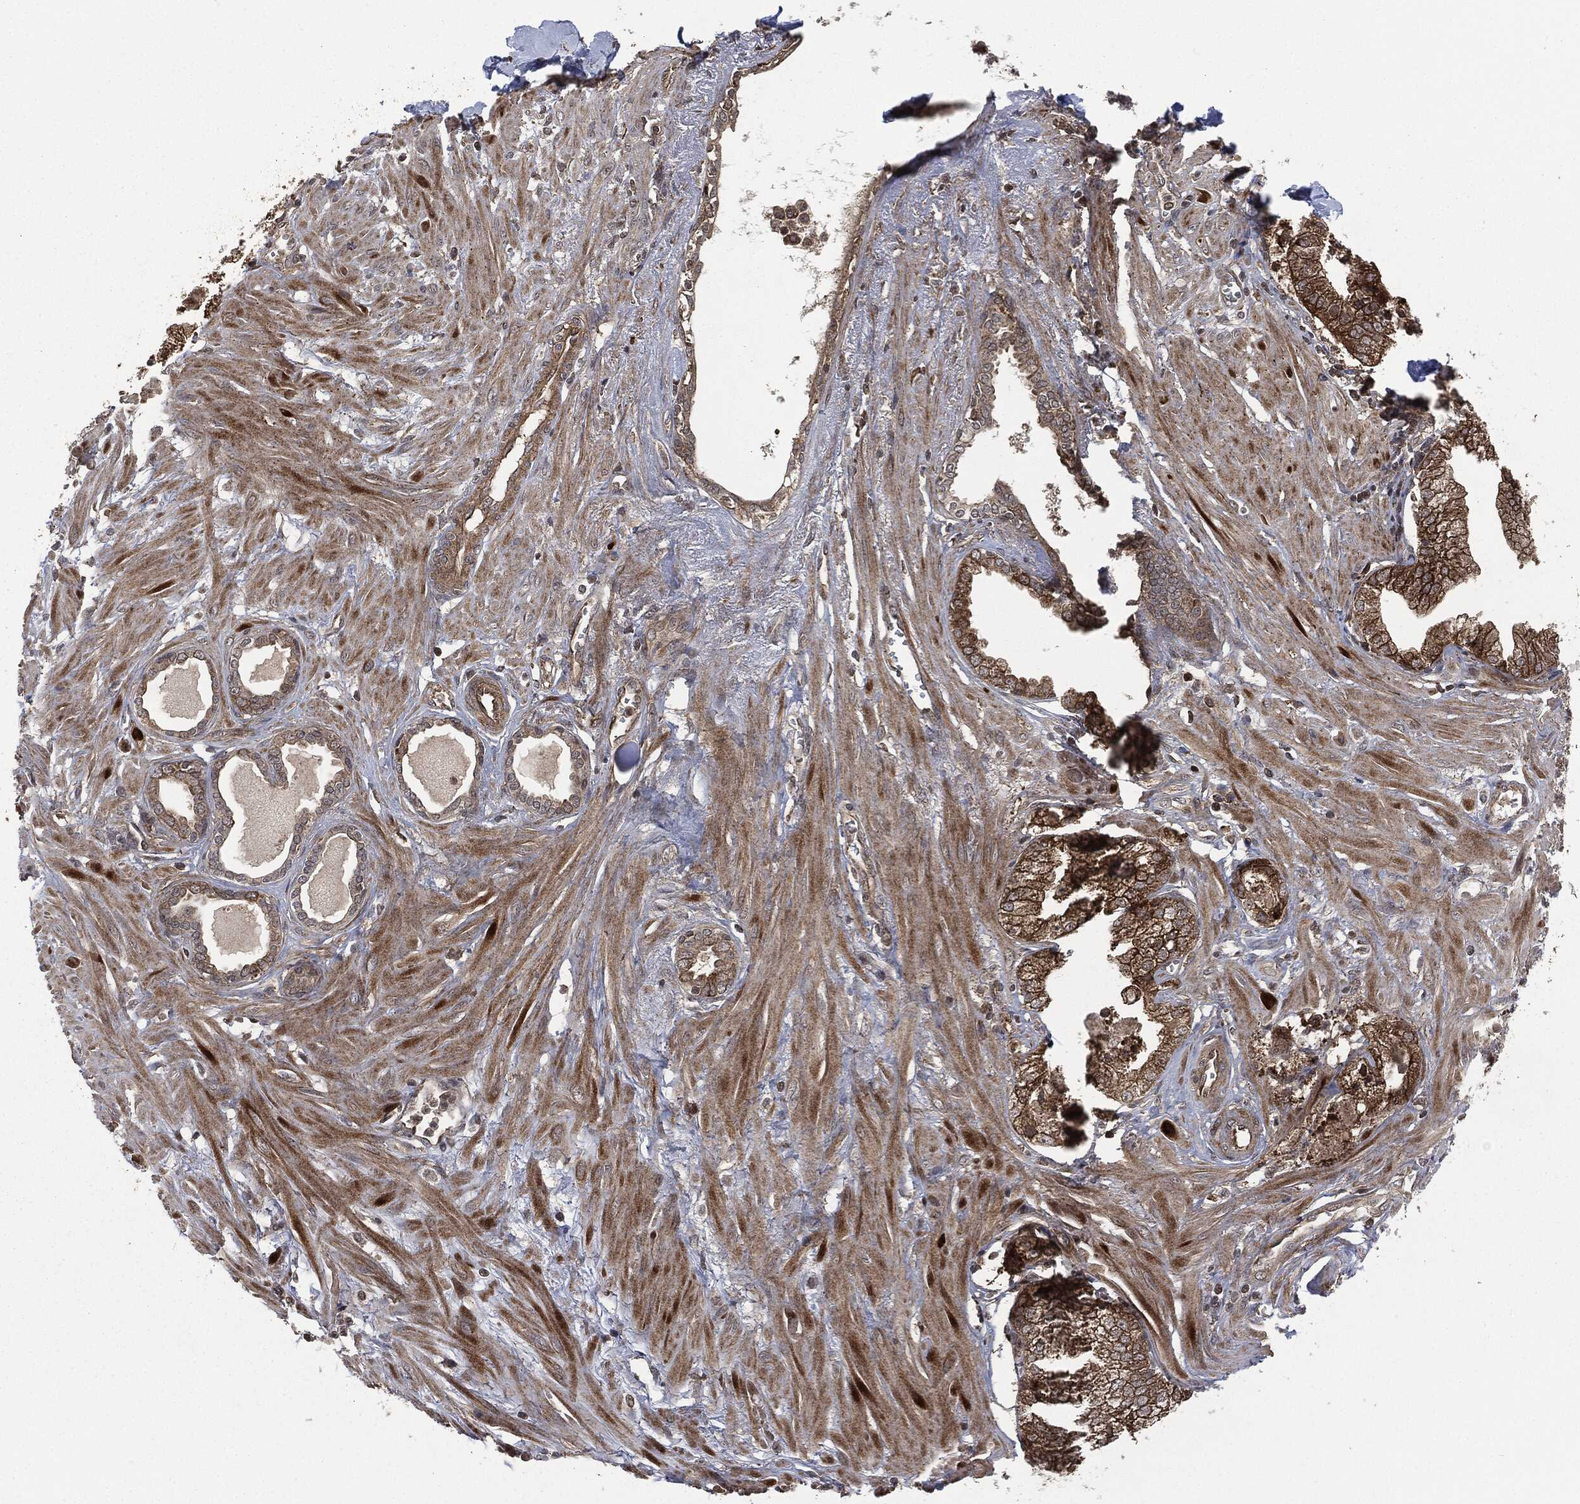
{"staining": {"intensity": "strong", "quantity": ">75%", "location": "cytoplasmic/membranous"}, "tissue": "prostate cancer", "cell_type": "Tumor cells", "image_type": "cancer", "snomed": [{"axis": "morphology", "description": "Adenocarcinoma, NOS"}, {"axis": "topography", "description": "Prostate and seminal vesicle, NOS"}, {"axis": "topography", "description": "Prostate"}], "caption": "A micrograph showing strong cytoplasmic/membranous positivity in approximately >75% of tumor cells in prostate cancer, as visualized by brown immunohistochemical staining.", "gene": "HRAS", "patient": {"sex": "male", "age": 79}}